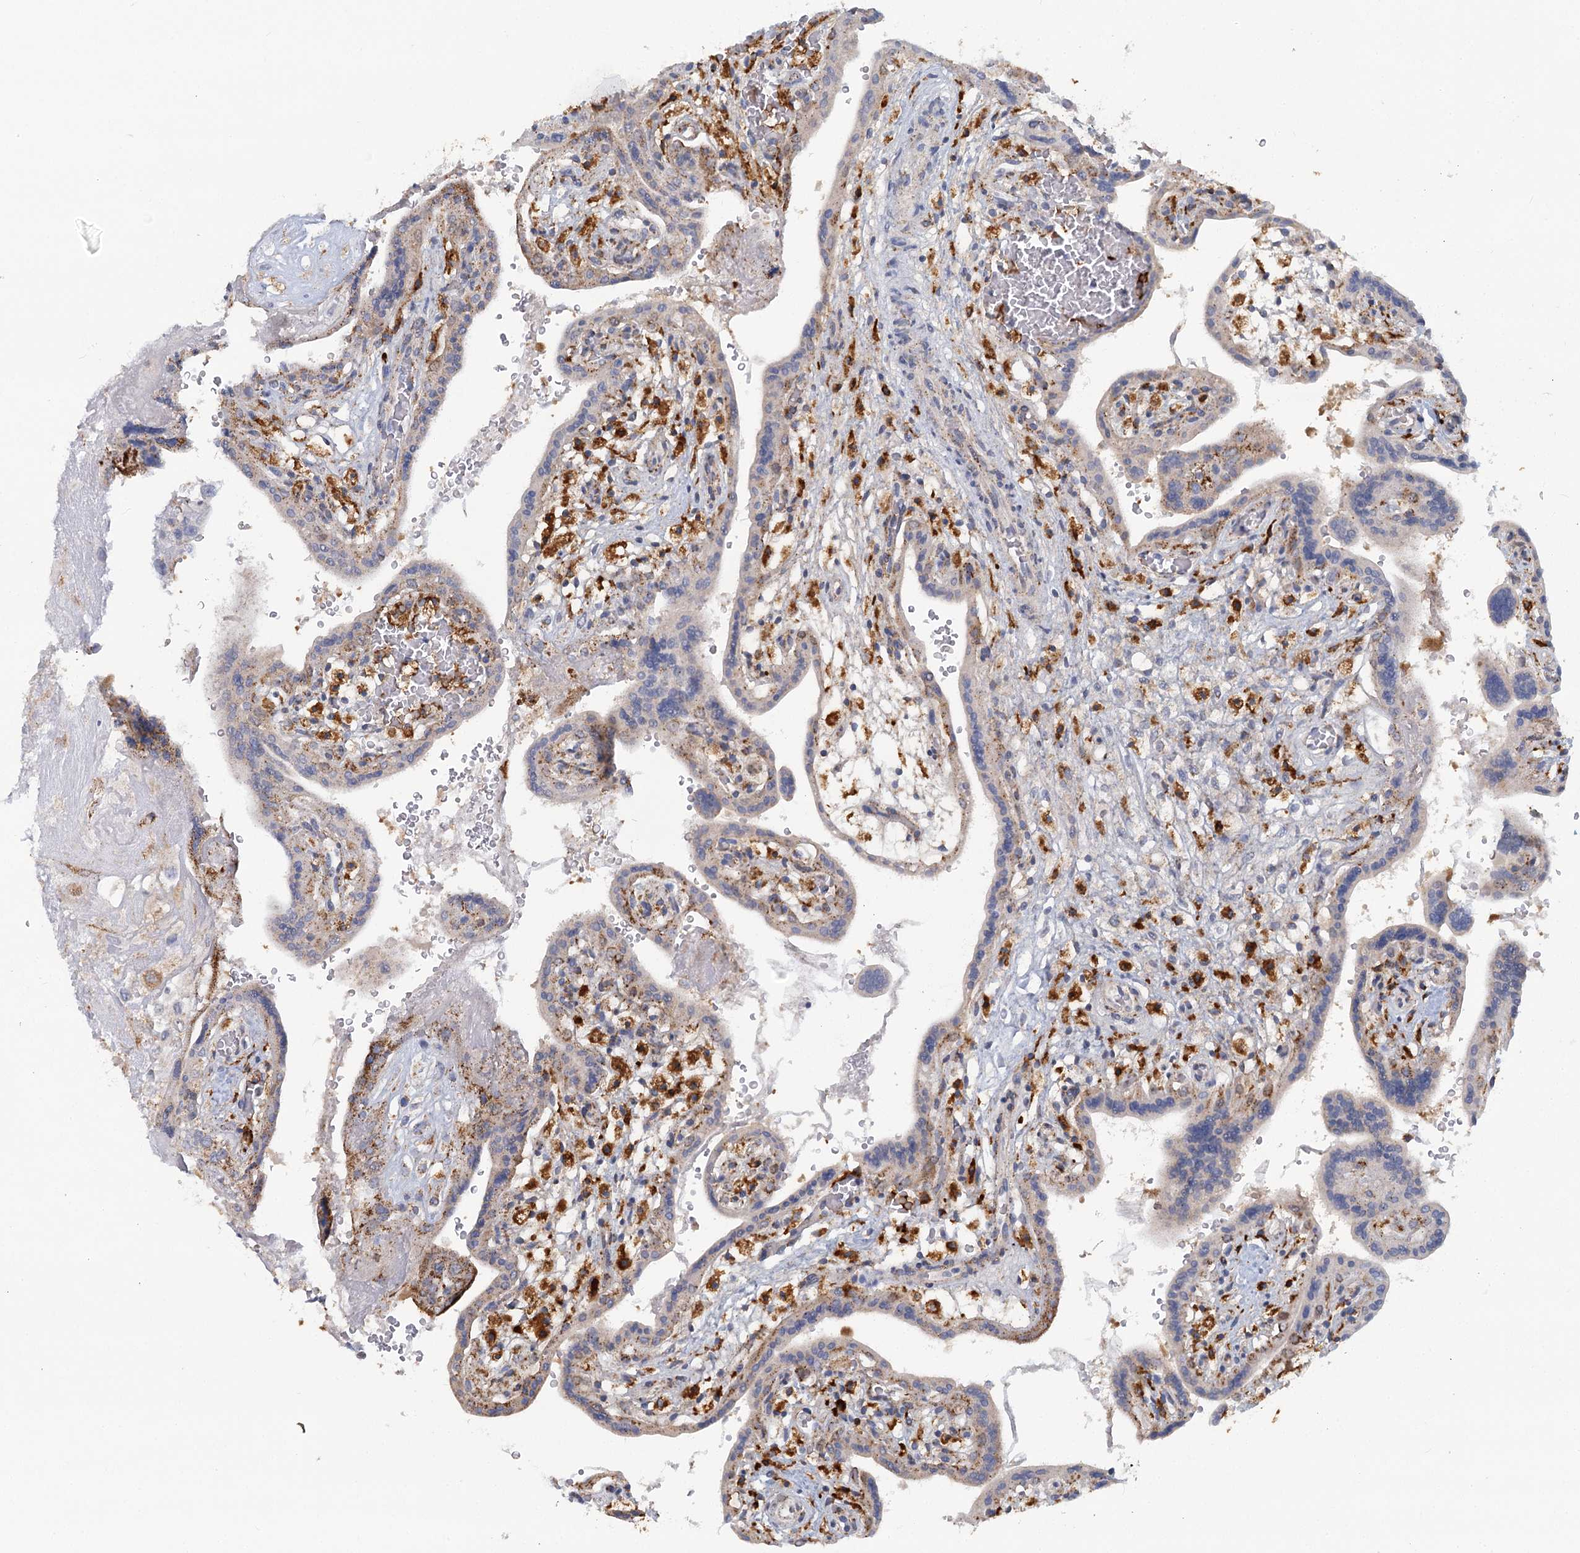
{"staining": {"intensity": "strong", "quantity": "25%-75%", "location": "cytoplasmic/membranous"}, "tissue": "placenta", "cell_type": "Trophoblastic cells", "image_type": "normal", "snomed": [{"axis": "morphology", "description": "Normal tissue, NOS"}, {"axis": "topography", "description": "Placenta"}], "caption": "Immunohistochemical staining of benign human placenta reveals strong cytoplasmic/membranous protein expression in approximately 25%-75% of trophoblastic cells. Using DAB (brown) and hematoxylin (blue) stains, captured at high magnification using brightfield microscopy.", "gene": "TAS1R1", "patient": {"sex": "female", "age": 37}}